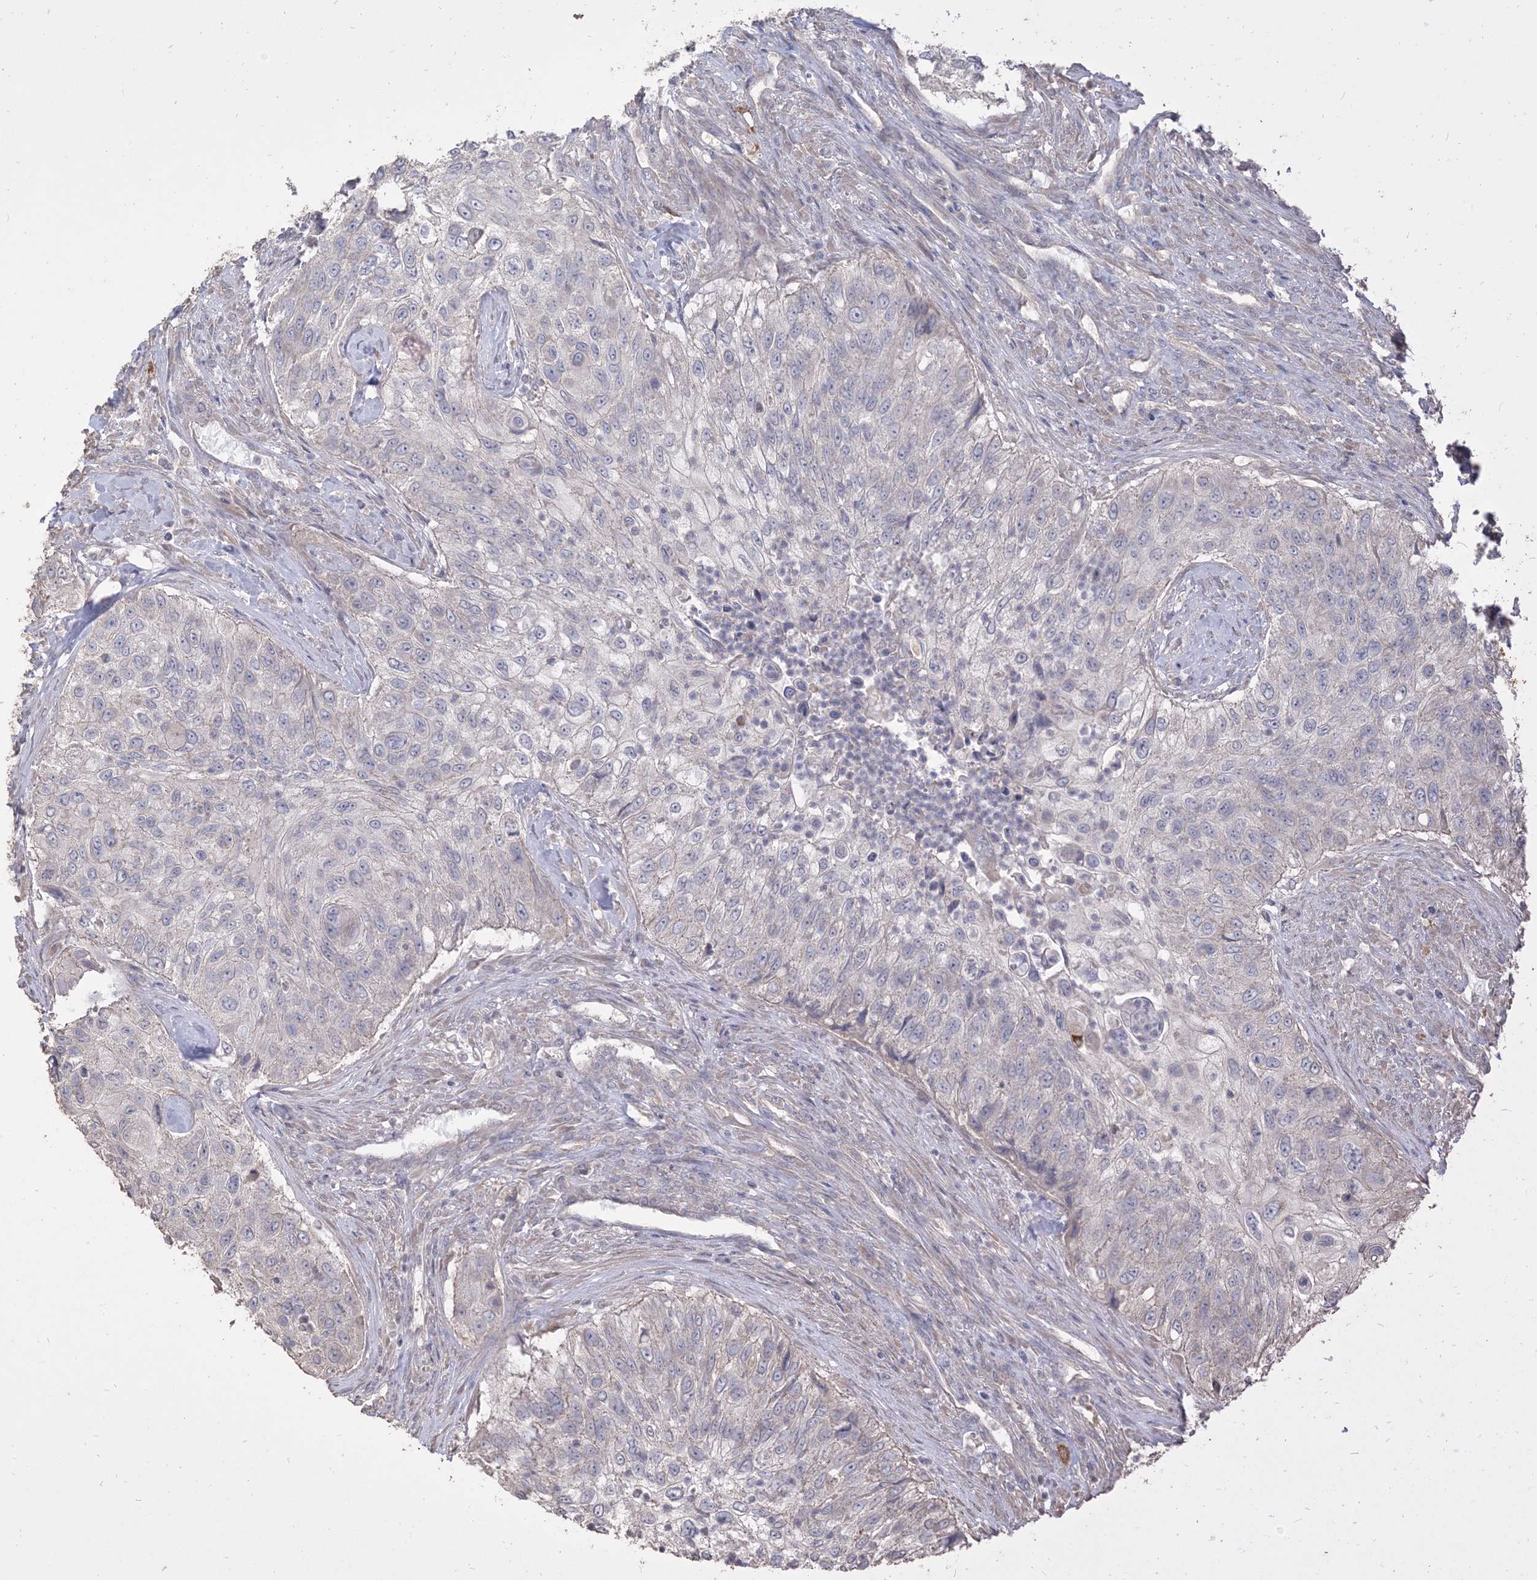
{"staining": {"intensity": "negative", "quantity": "none", "location": "none"}, "tissue": "urothelial cancer", "cell_type": "Tumor cells", "image_type": "cancer", "snomed": [{"axis": "morphology", "description": "Urothelial carcinoma, High grade"}, {"axis": "topography", "description": "Urinary bladder"}], "caption": "A photomicrograph of urothelial carcinoma (high-grade) stained for a protein exhibits no brown staining in tumor cells.", "gene": "RNF175", "patient": {"sex": "female", "age": 60}}